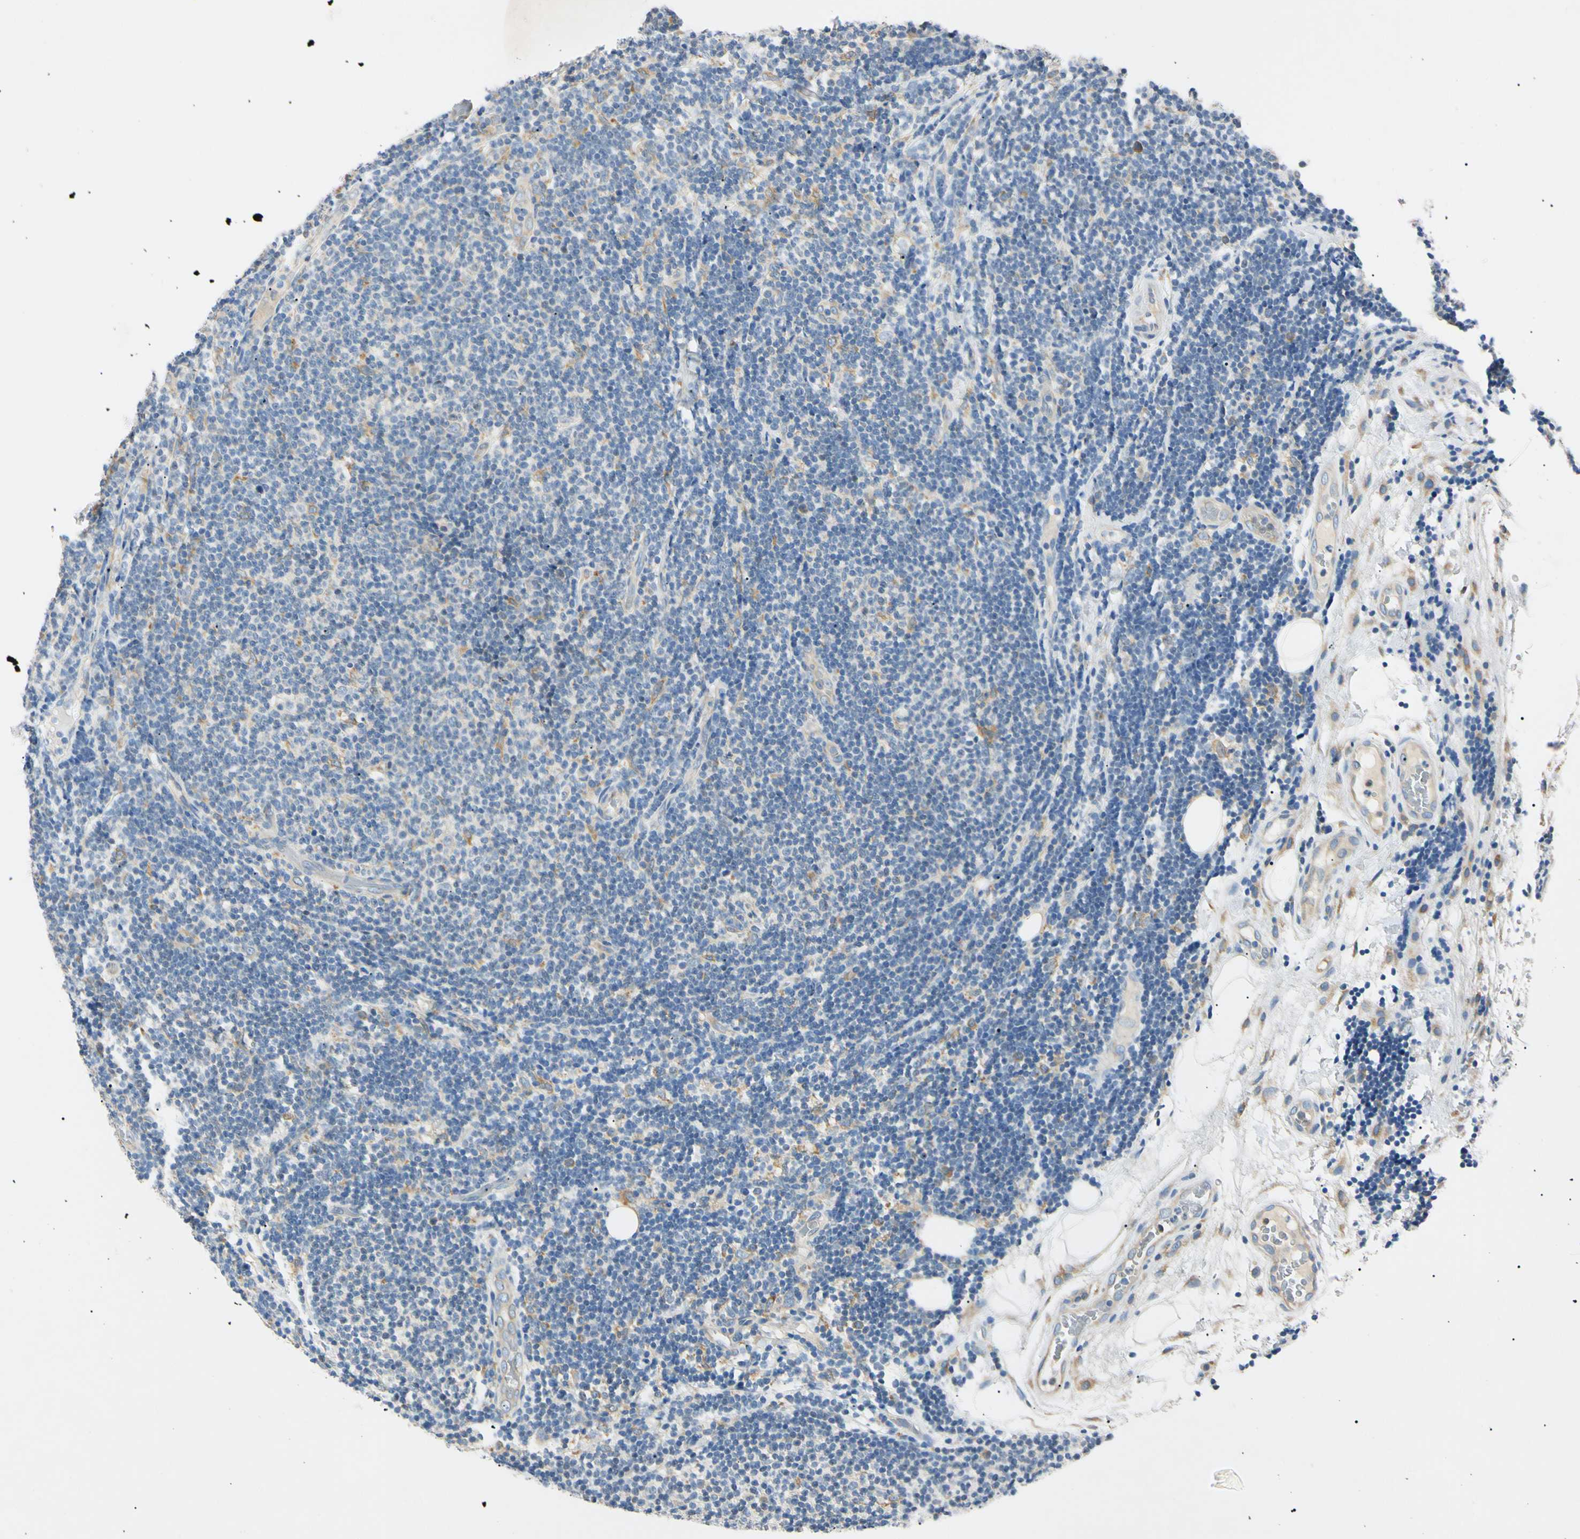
{"staining": {"intensity": "weak", "quantity": "<25%", "location": "cytoplasmic/membranous"}, "tissue": "lymphoma", "cell_type": "Tumor cells", "image_type": "cancer", "snomed": [{"axis": "morphology", "description": "Malignant lymphoma, non-Hodgkin's type, Low grade"}, {"axis": "topography", "description": "Lymph node"}], "caption": "There is no significant staining in tumor cells of lymphoma.", "gene": "DNAJB12", "patient": {"sex": "male", "age": 83}}